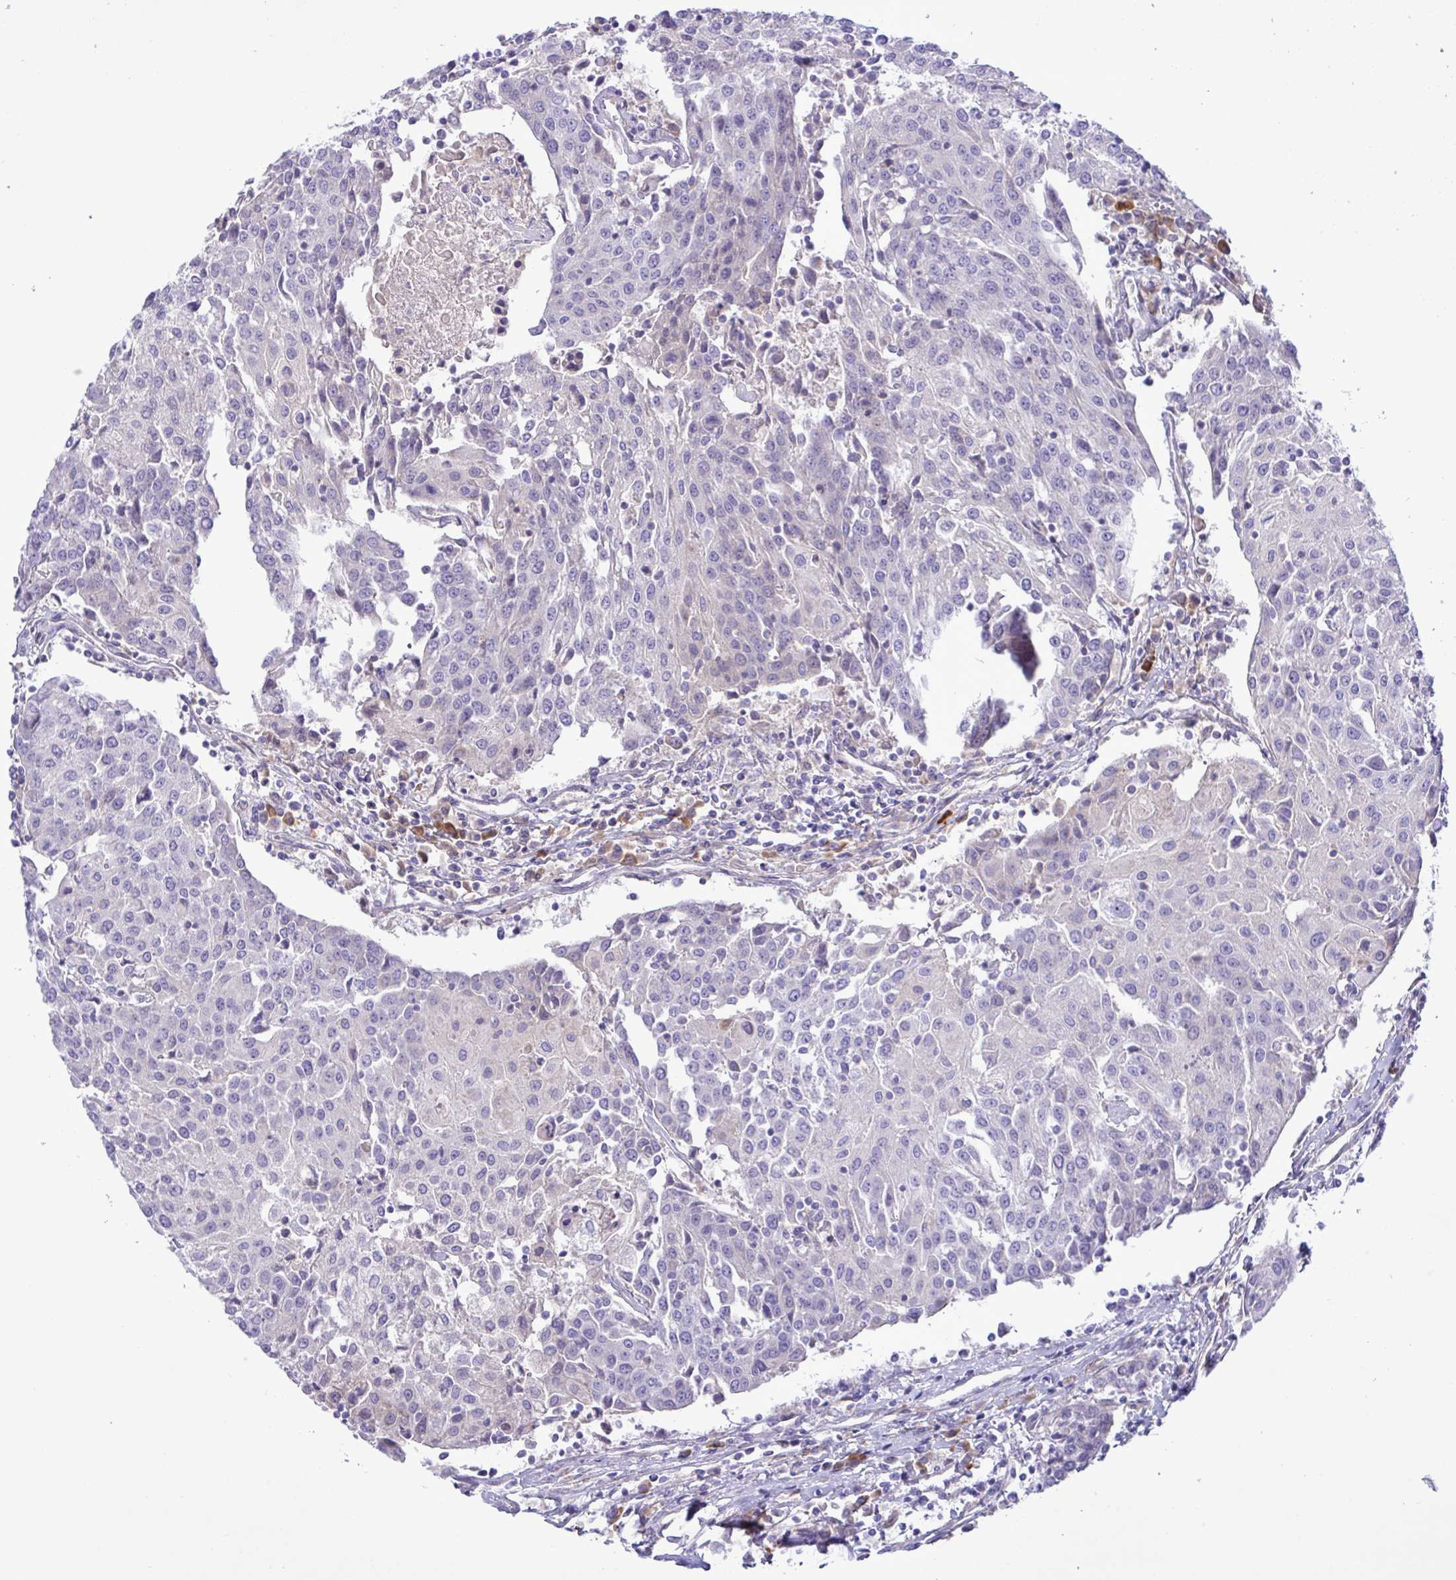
{"staining": {"intensity": "negative", "quantity": "none", "location": "none"}, "tissue": "urothelial cancer", "cell_type": "Tumor cells", "image_type": "cancer", "snomed": [{"axis": "morphology", "description": "Urothelial carcinoma, High grade"}, {"axis": "topography", "description": "Urinary bladder"}], "caption": "IHC of urothelial cancer demonstrates no staining in tumor cells.", "gene": "FAM86B1", "patient": {"sex": "female", "age": 85}}